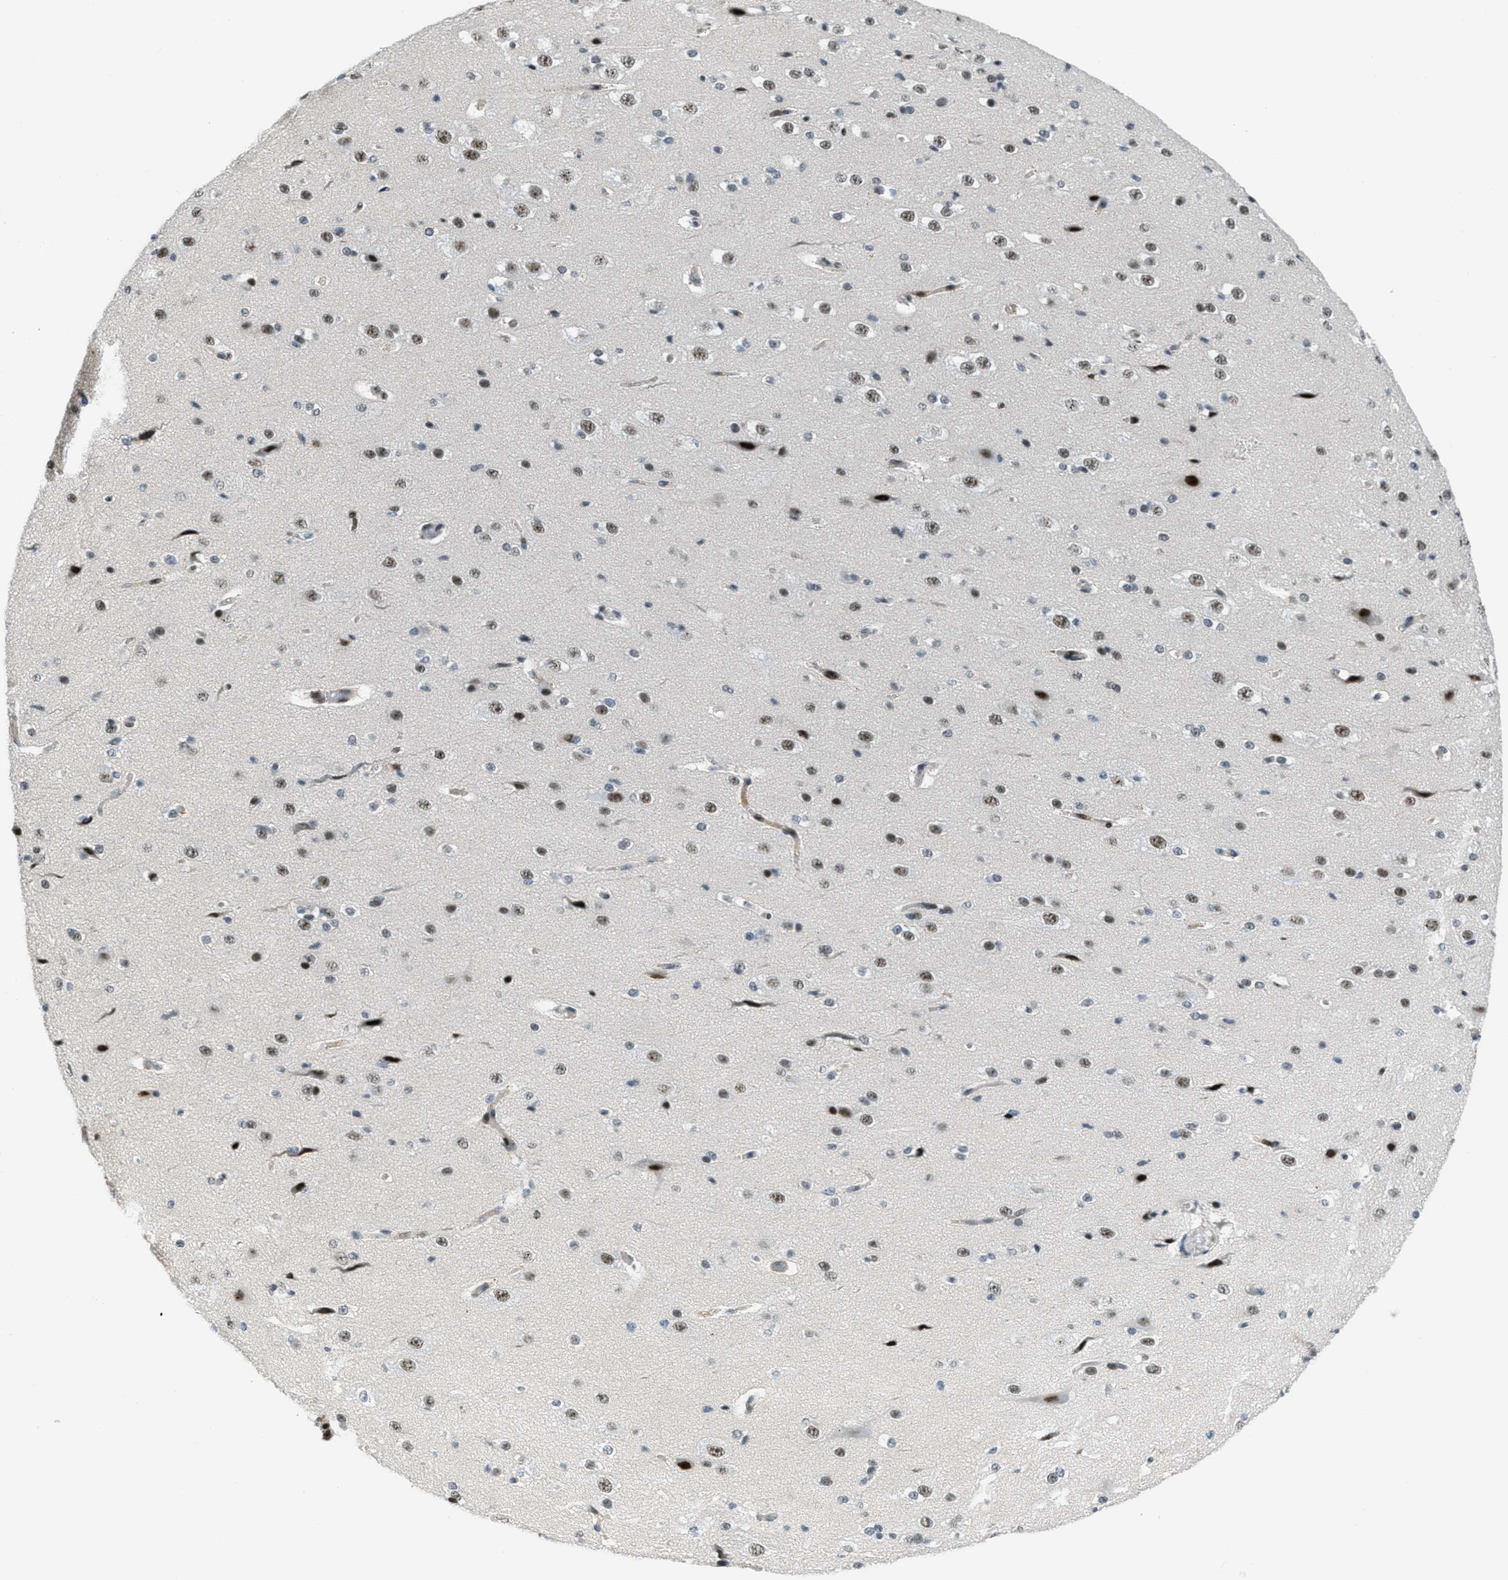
{"staining": {"intensity": "moderate", "quantity": "25%-75%", "location": "cytoplasmic/membranous,nuclear"}, "tissue": "cerebral cortex", "cell_type": "Endothelial cells", "image_type": "normal", "snomed": [{"axis": "morphology", "description": "Normal tissue, NOS"}, {"axis": "morphology", "description": "Developmental malformation"}, {"axis": "topography", "description": "Cerebral cortex"}], "caption": "Immunohistochemistry of unremarkable cerebral cortex displays medium levels of moderate cytoplasmic/membranous,nuclear positivity in approximately 25%-75% of endothelial cells.", "gene": "ZDHHC23", "patient": {"sex": "female", "age": 30}}